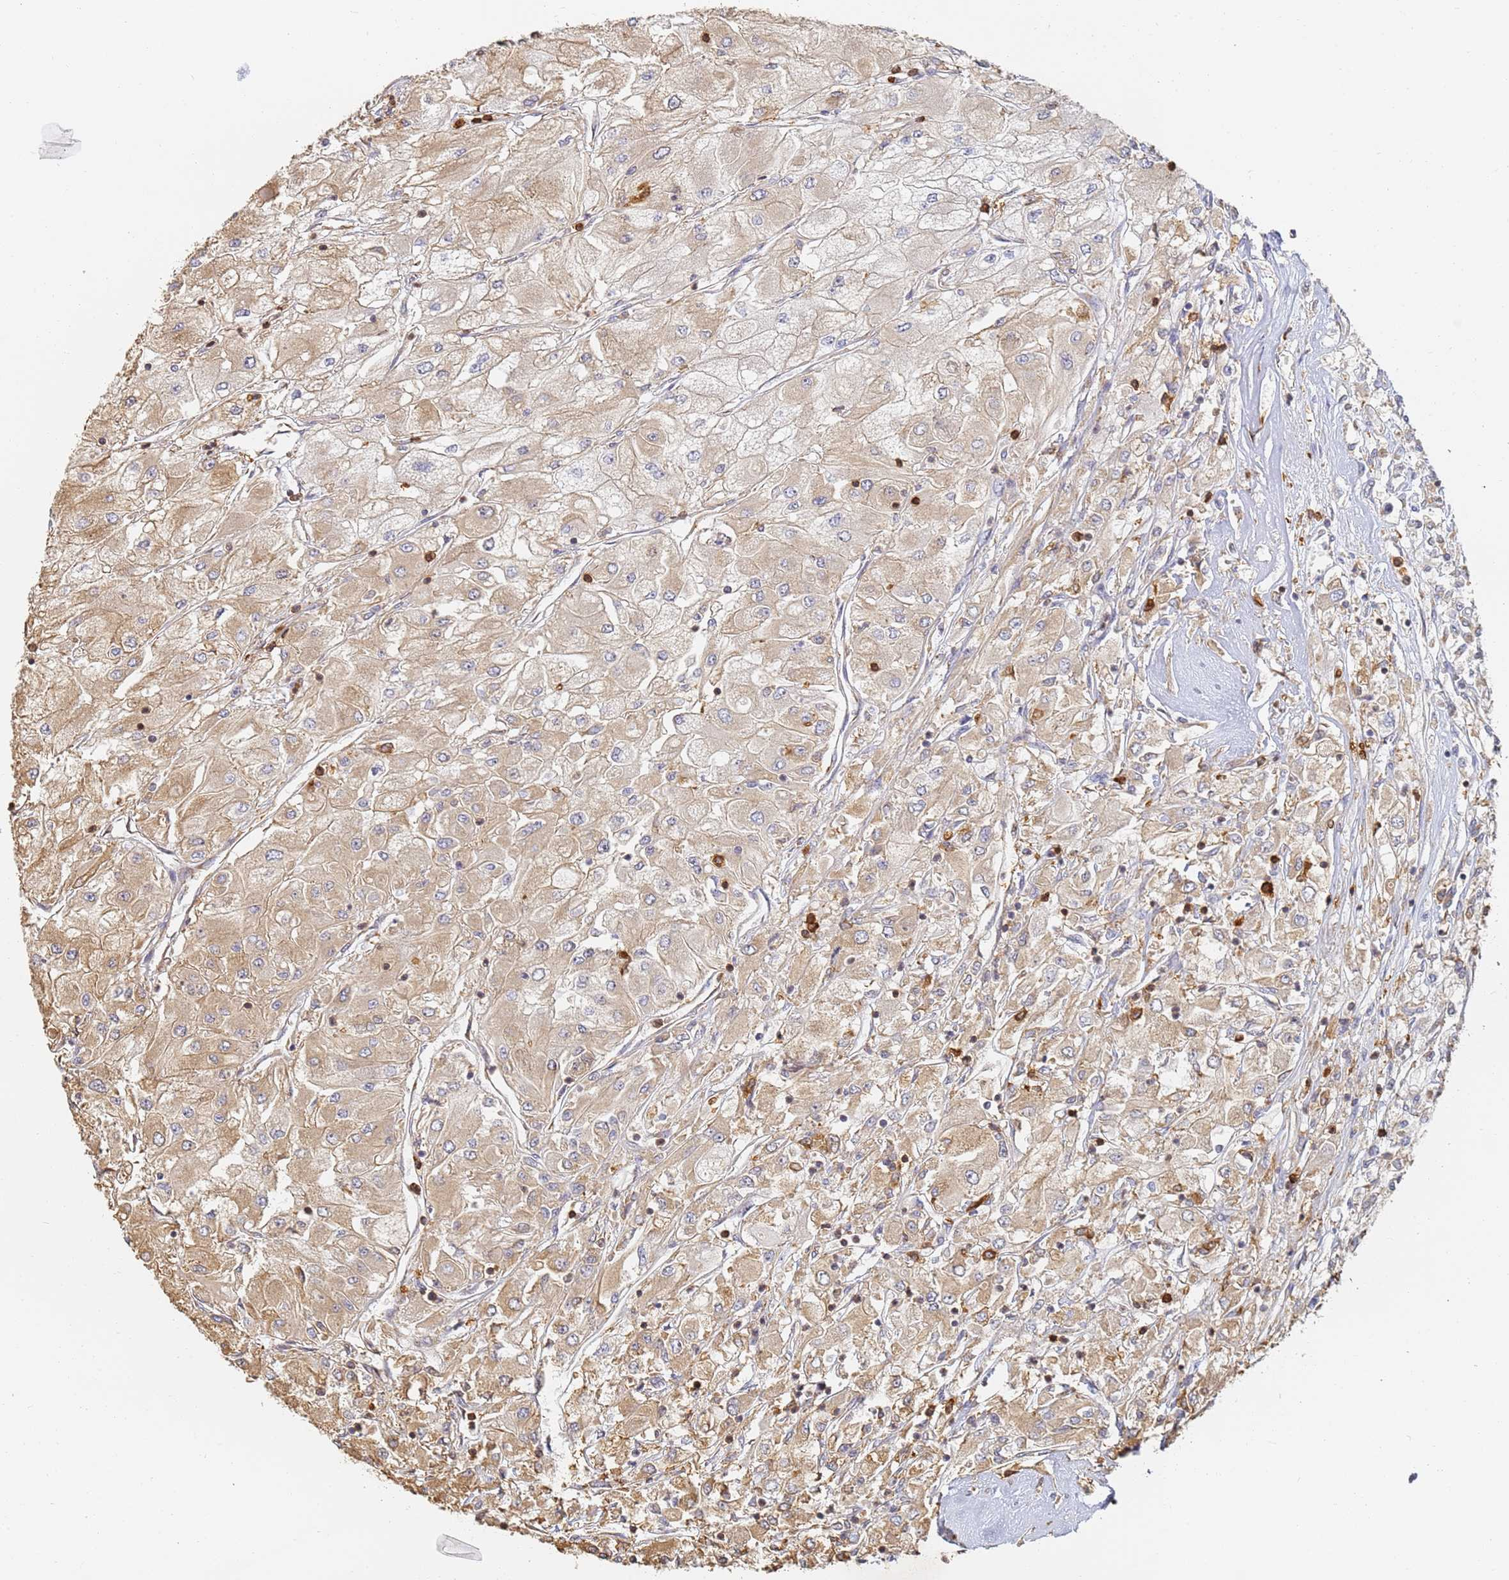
{"staining": {"intensity": "moderate", "quantity": "25%-75%", "location": "cytoplasmic/membranous"}, "tissue": "renal cancer", "cell_type": "Tumor cells", "image_type": "cancer", "snomed": [{"axis": "morphology", "description": "Adenocarcinoma, NOS"}, {"axis": "topography", "description": "Kidney"}], "caption": "Renal cancer stained for a protein (brown) shows moderate cytoplasmic/membranous positive staining in about 25%-75% of tumor cells.", "gene": "BIN2", "patient": {"sex": "male", "age": 80}}